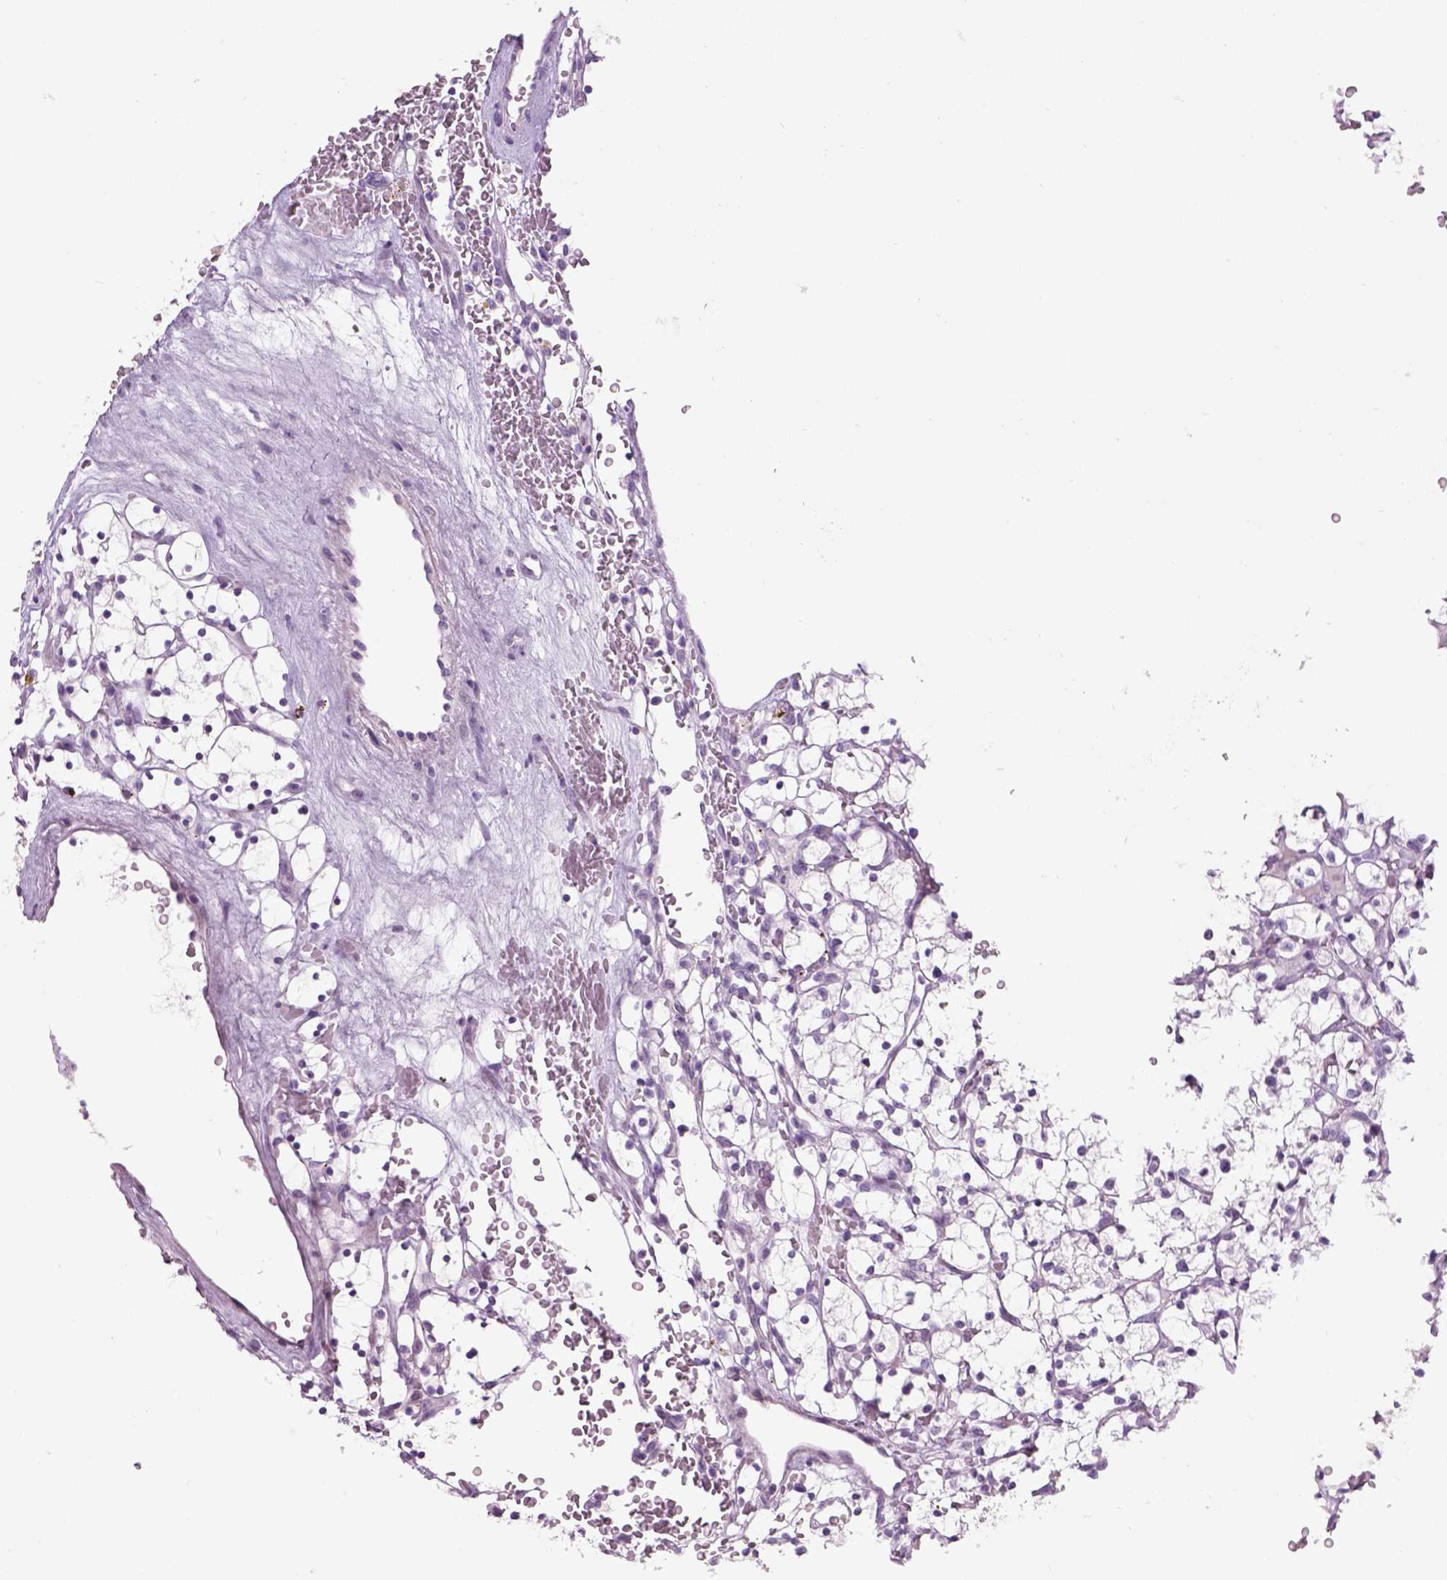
{"staining": {"intensity": "negative", "quantity": "none", "location": "none"}, "tissue": "renal cancer", "cell_type": "Tumor cells", "image_type": "cancer", "snomed": [{"axis": "morphology", "description": "Adenocarcinoma, NOS"}, {"axis": "topography", "description": "Kidney"}], "caption": "A histopathology image of renal cancer (adenocarcinoma) stained for a protein exhibits no brown staining in tumor cells. (DAB immunohistochemistry (IHC), high magnification).", "gene": "GABRB2", "patient": {"sex": "female", "age": 64}}